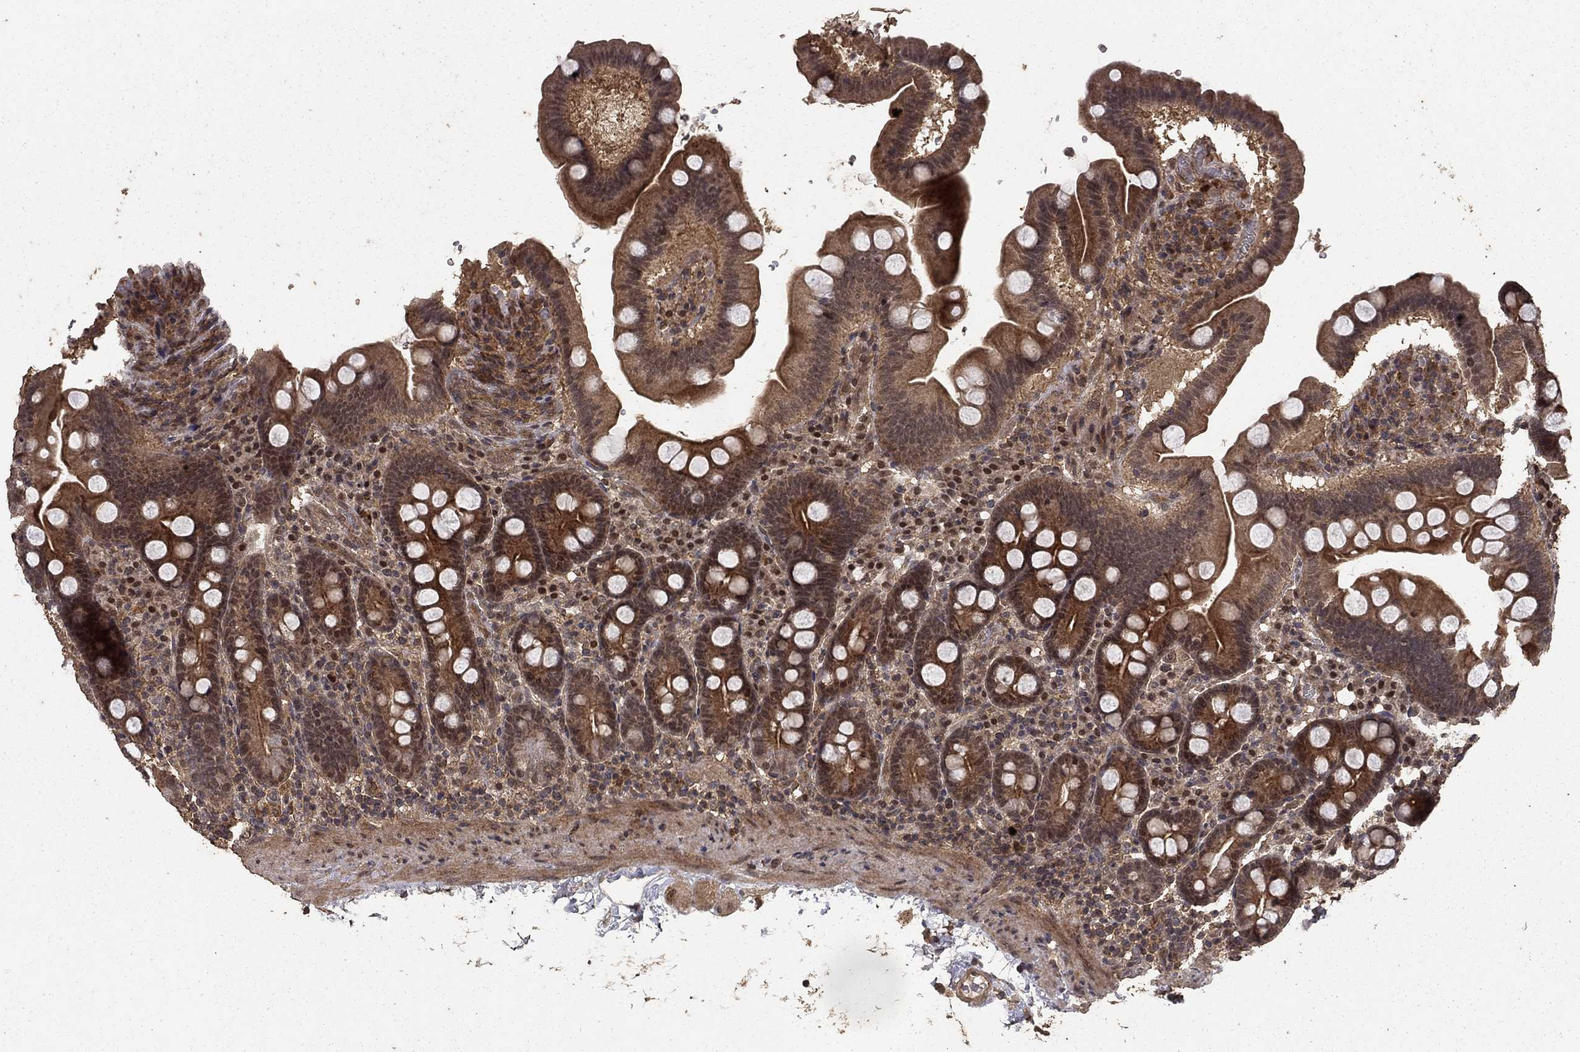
{"staining": {"intensity": "moderate", "quantity": ">75%", "location": "cytoplasmic/membranous"}, "tissue": "duodenum", "cell_type": "Glandular cells", "image_type": "normal", "snomed": [{"axis": "morphology", "description": "Normal tissue, NOS"}, {"axis": "topography", "description": "Duodenum"}], "caption": "High-power microscopy captured an IHC photomicrograph of benign duodenum, revealing moderate cytoplasmic/membranous staining in about >75% of glandular cells.", "gene": "PRDM1", "patient": {"sex": "male", "age": 59}}